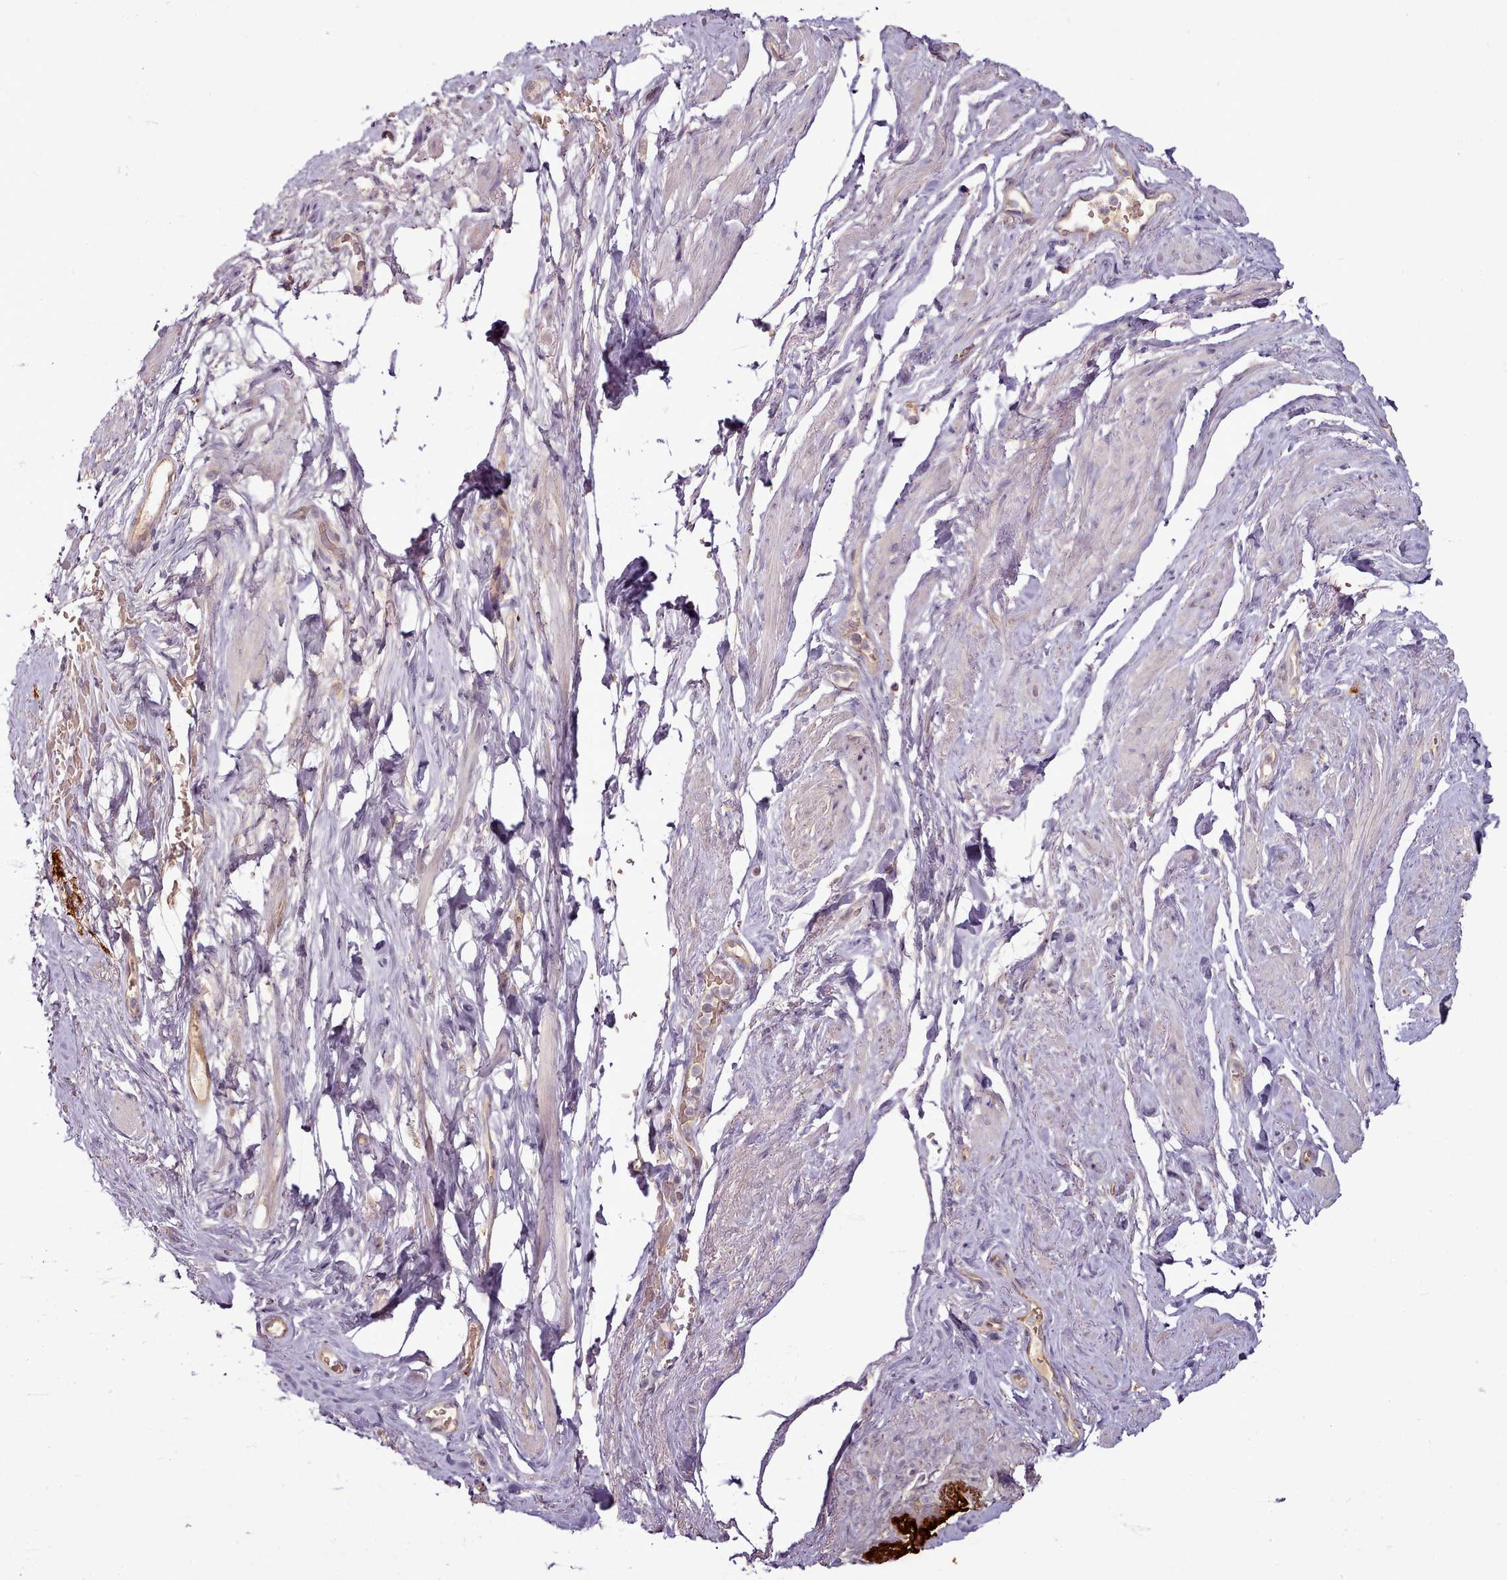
{"staining": {"intensity": "negative", "quantity": "none", "location": "none"}, "tissue": "smooth muscle", "cell_type": "Smooth muscle cells", "image_type": "normal", "snomed": [{"axis": "morphology", "description": "Normal tissue, NOS"}, {"axis": "topography", "description": "Smooth muscle"}, {"axis": "topography", "description": "Peripheral nerve tissue"}], "caption": "DAB (3,3'-diaminobenzidine) immunohistochemical staining of unremarkable human smooth muscle displays no significant staining in smooth muscle cells.", "gene": "C1QTNF5", "patient": {"sex": "male", "age": 69}}